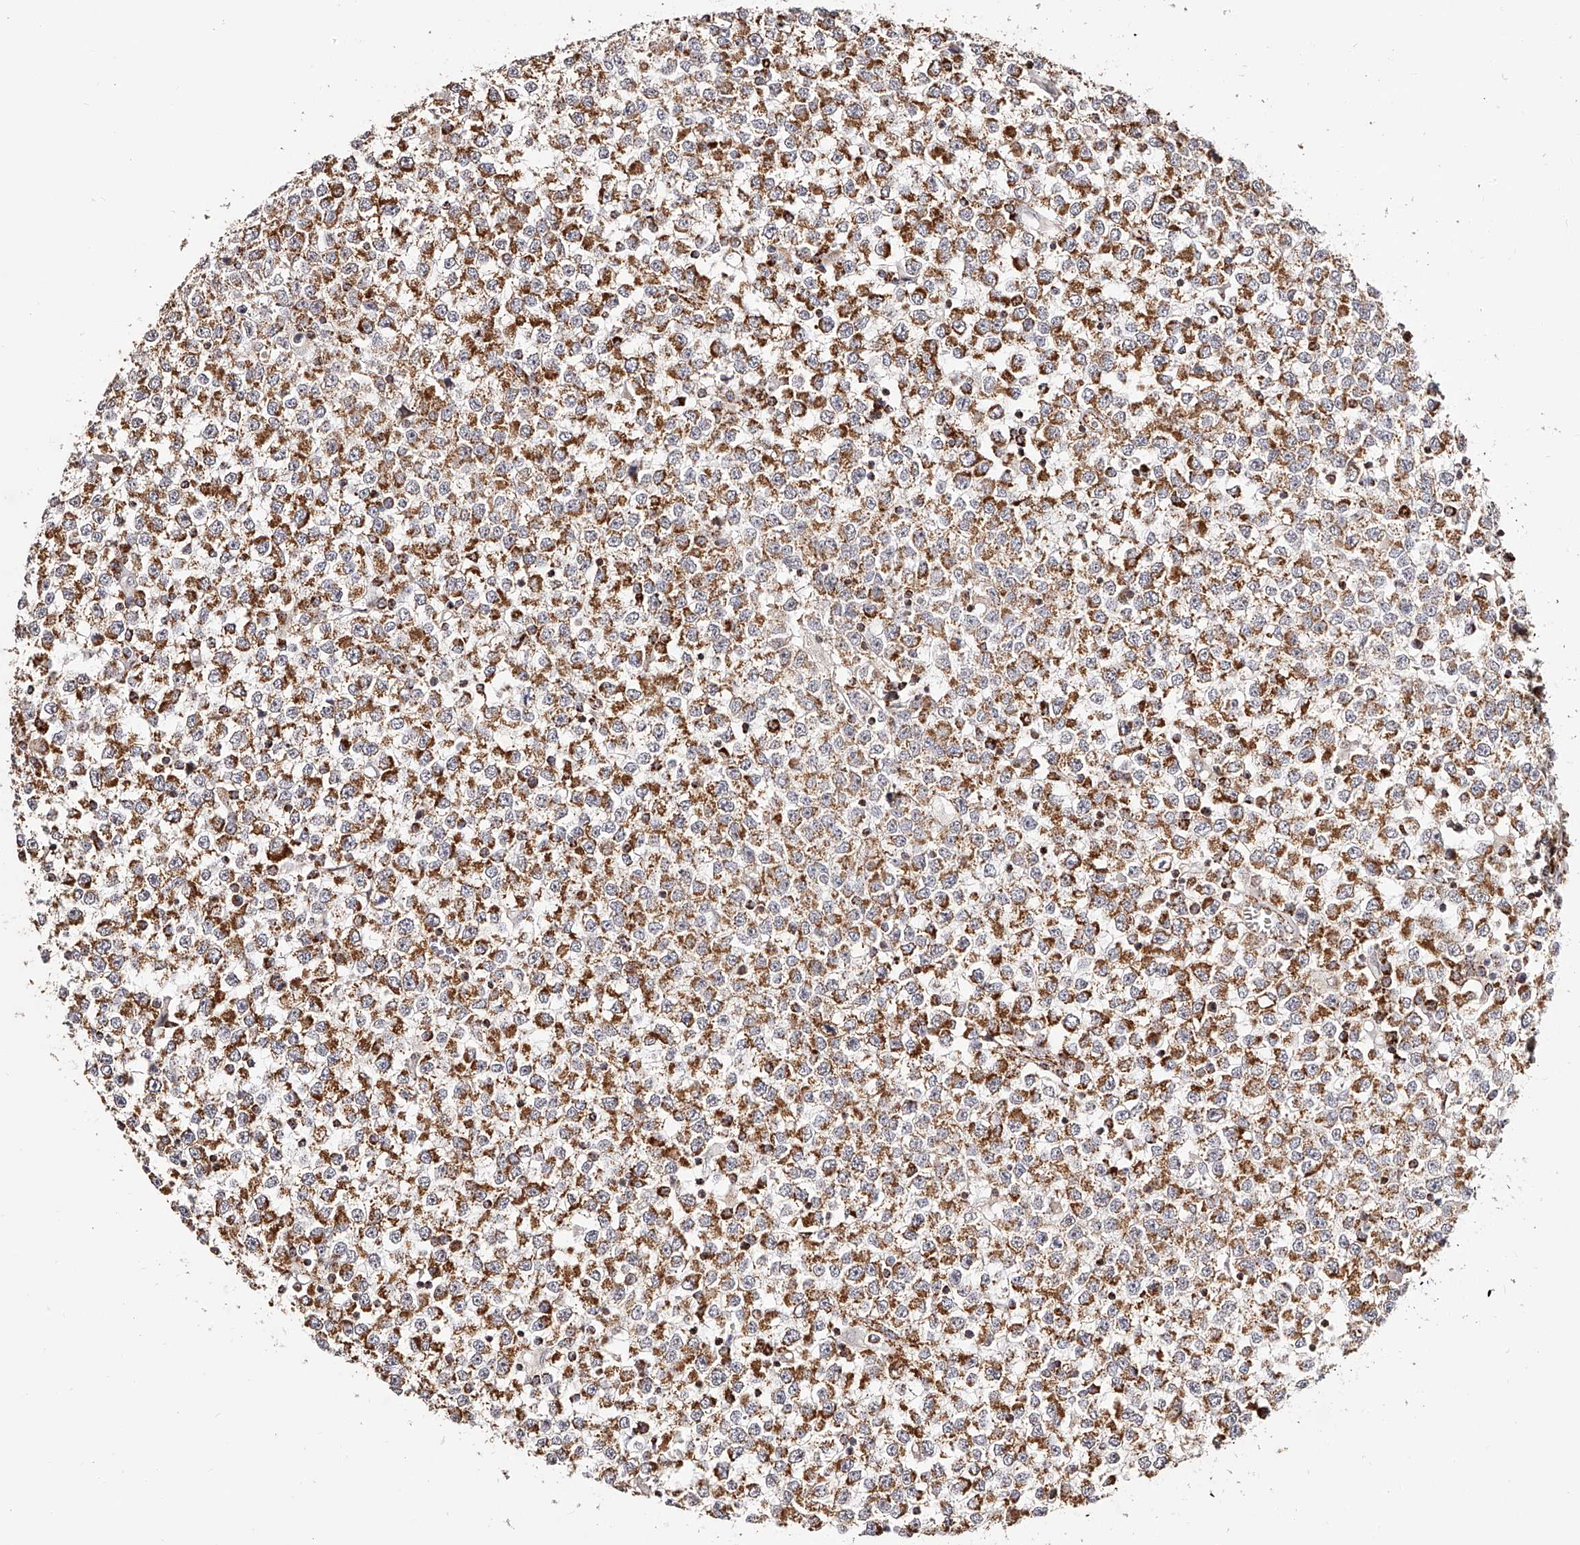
{"staining": {"intensity": "strong", "quantity": ">75%", "location": "cytoplasmic/membranous"}, "tissue": "testis cancer", "cell_type": "Tumor cells", "image_type": "cancer", "snomed": [{"axis": "morphology", "description": "Seminoma, NOS"}, {"axis": "topography", "description": "Testis"}], "caption": "Testis seminoma was stained to show a protein in brown. There is high levels of strong cytoplasmic/membranous positivity in approximately >75% of tumor cells.", "gene": "NDUFV3", "patient": {"sex": "male", "age": 65}}